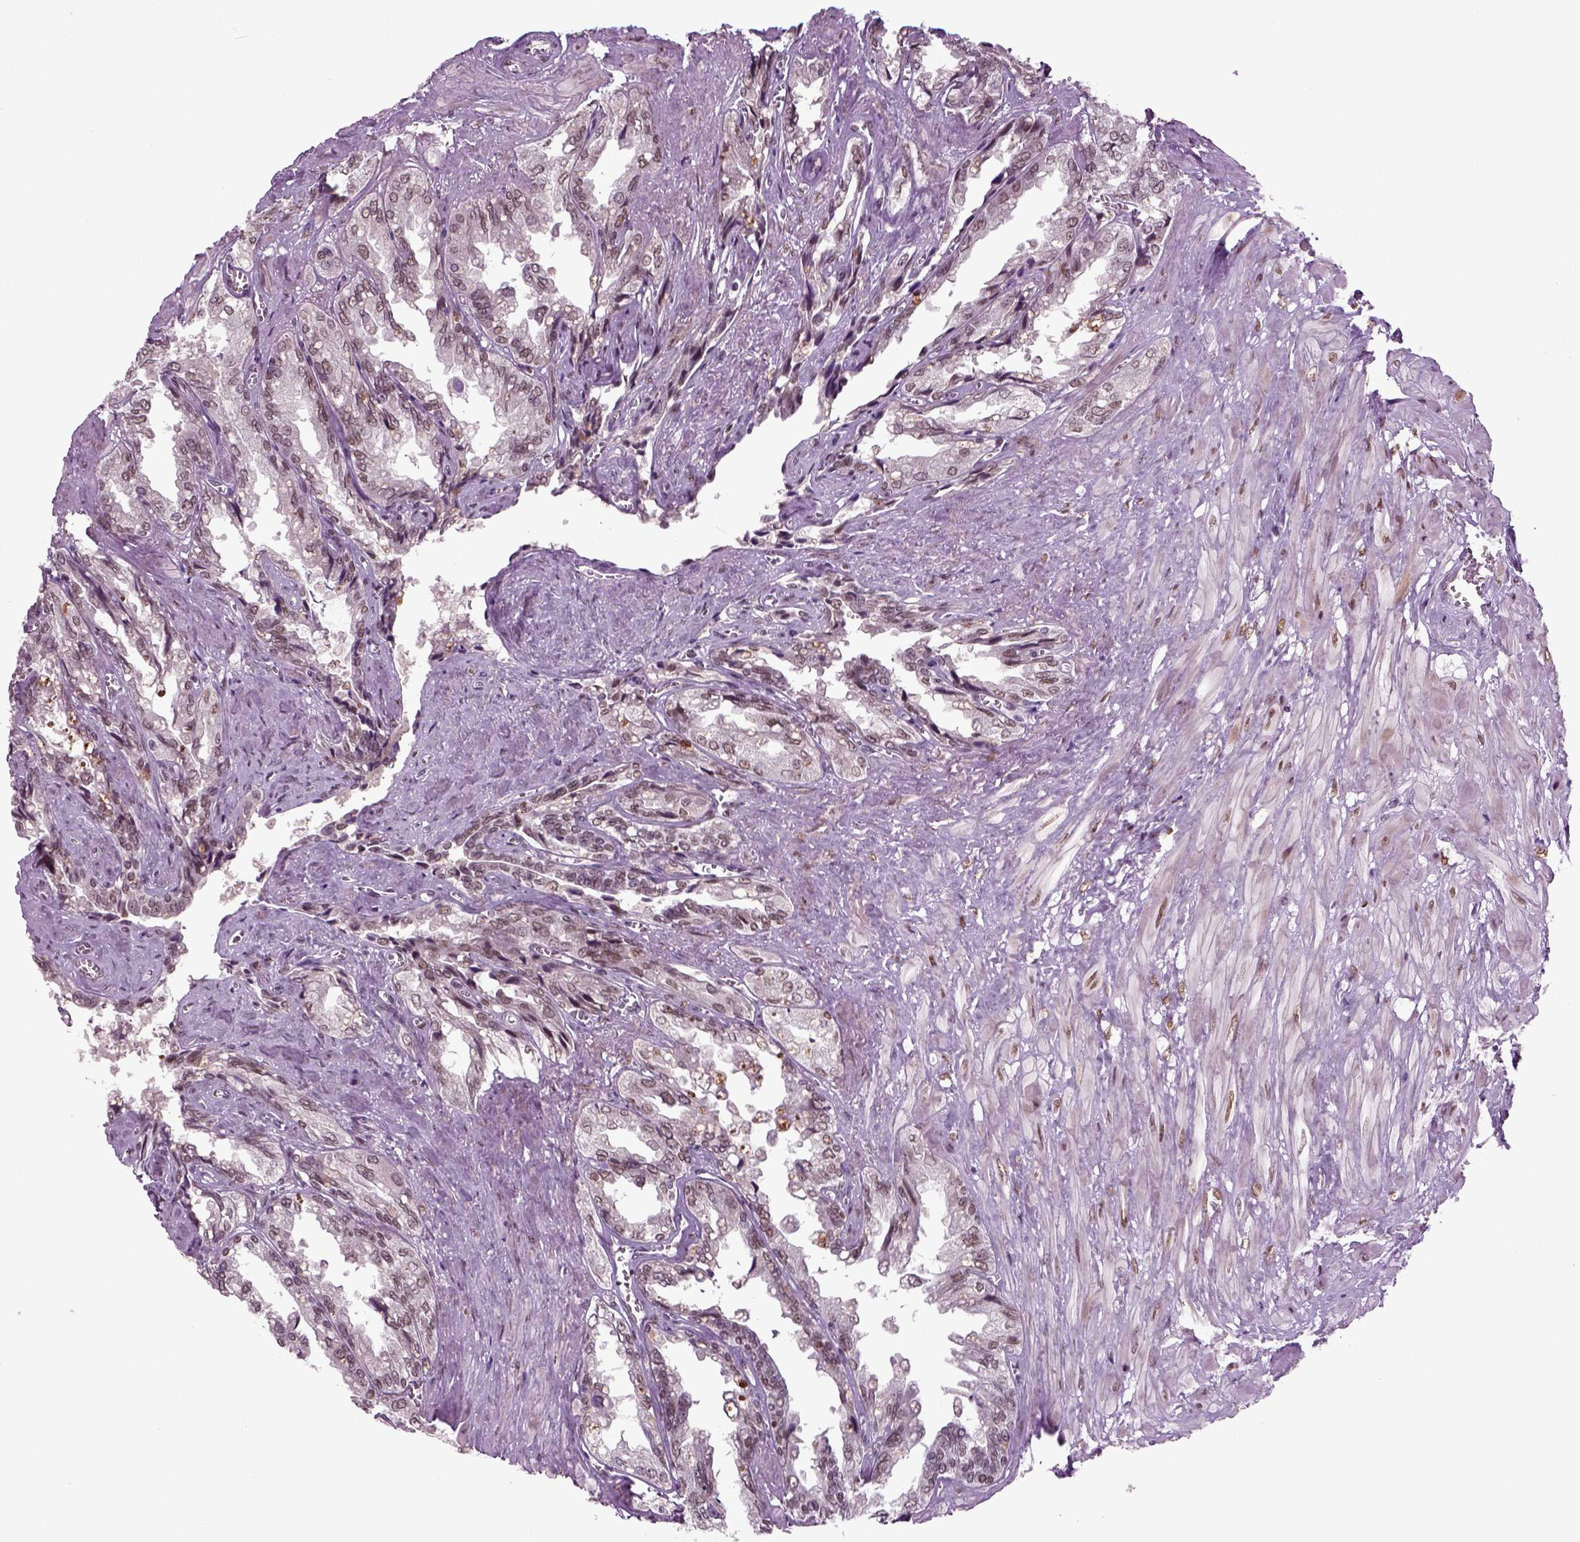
{"staining": {"intensity": "moderate", "quantity": "<25%", "location": "nuclear"}, "tissue": "seminal vesicle", "cell_type": "Glandular cells", "image_type": "normal", "snomed": [{"axis": "morphology", "description": "Normal tissue, NOS"}, {"axis": "topography", "description": "Seminal veicle"}], "caption": "Seminal vesicle stained with DAB (3,3'-diaminobenzidine) IHC shows low levels of moderate nuclear positivity in approximately <25% of glandular cells.", "gene": "RCOR3", "patient": {"sex": "male", "age": 67}}